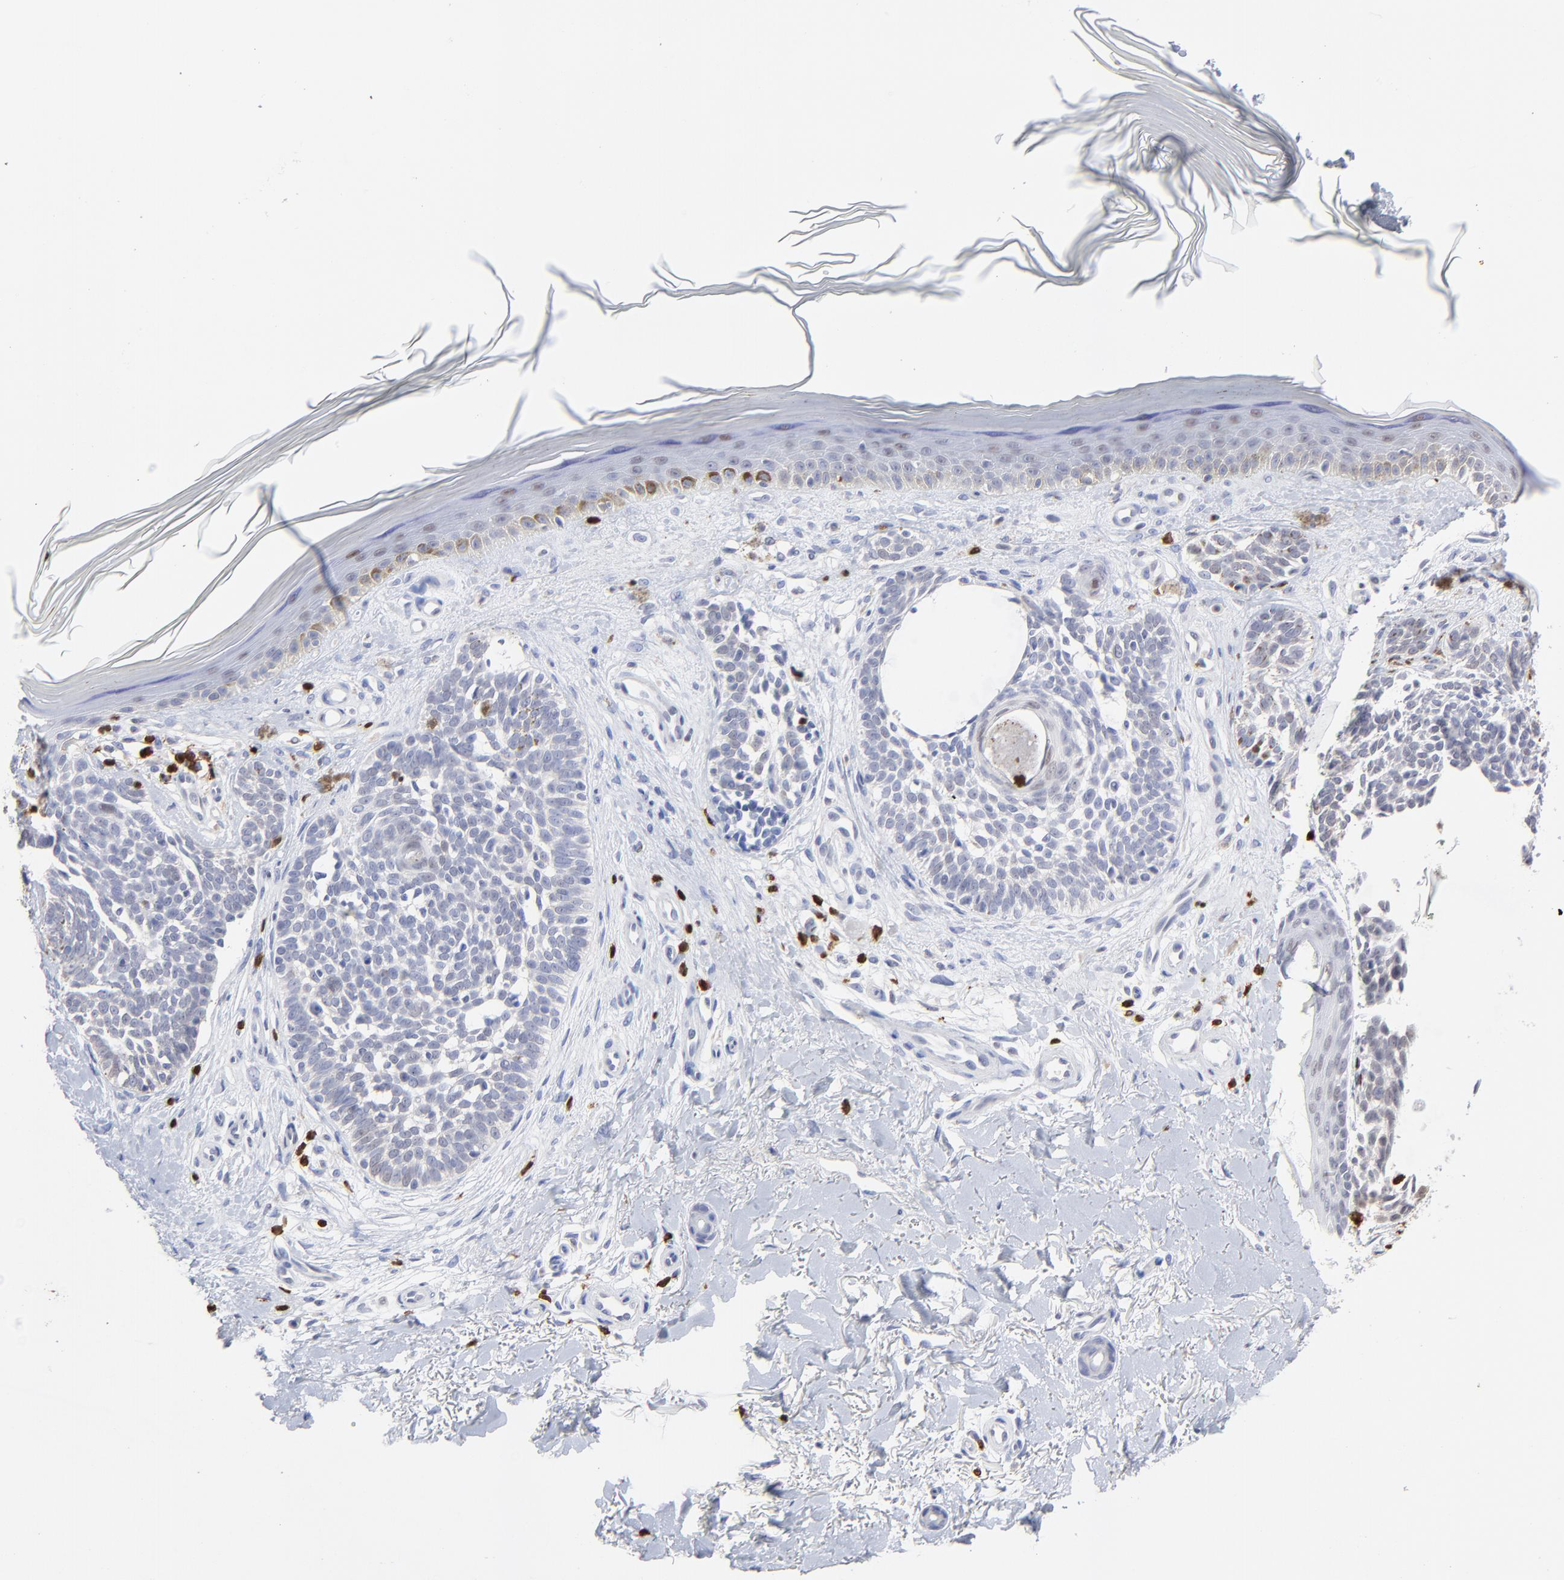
{"staining": {"intensity": "negative", "quantity": "none", "location": "none"}, "tissue": "skin cancer", "cell_type": "Tumor cells", "image_type": "cancer", "snomed": [{"axis": "morphology", "description": "Normal tissue, NOS"}, {"axis": "morphology", "description": "Basal cell carcinoma"}, {"axis": "topography", "description": "Skin"}], "caption": "High power microscopy image of an IHC photomicrograph of skin basal cell carcinoma, revealing no significant expression in tumor cells.", "gene": "ZAP70", "patient": {"sex": "female", "age": 58}}